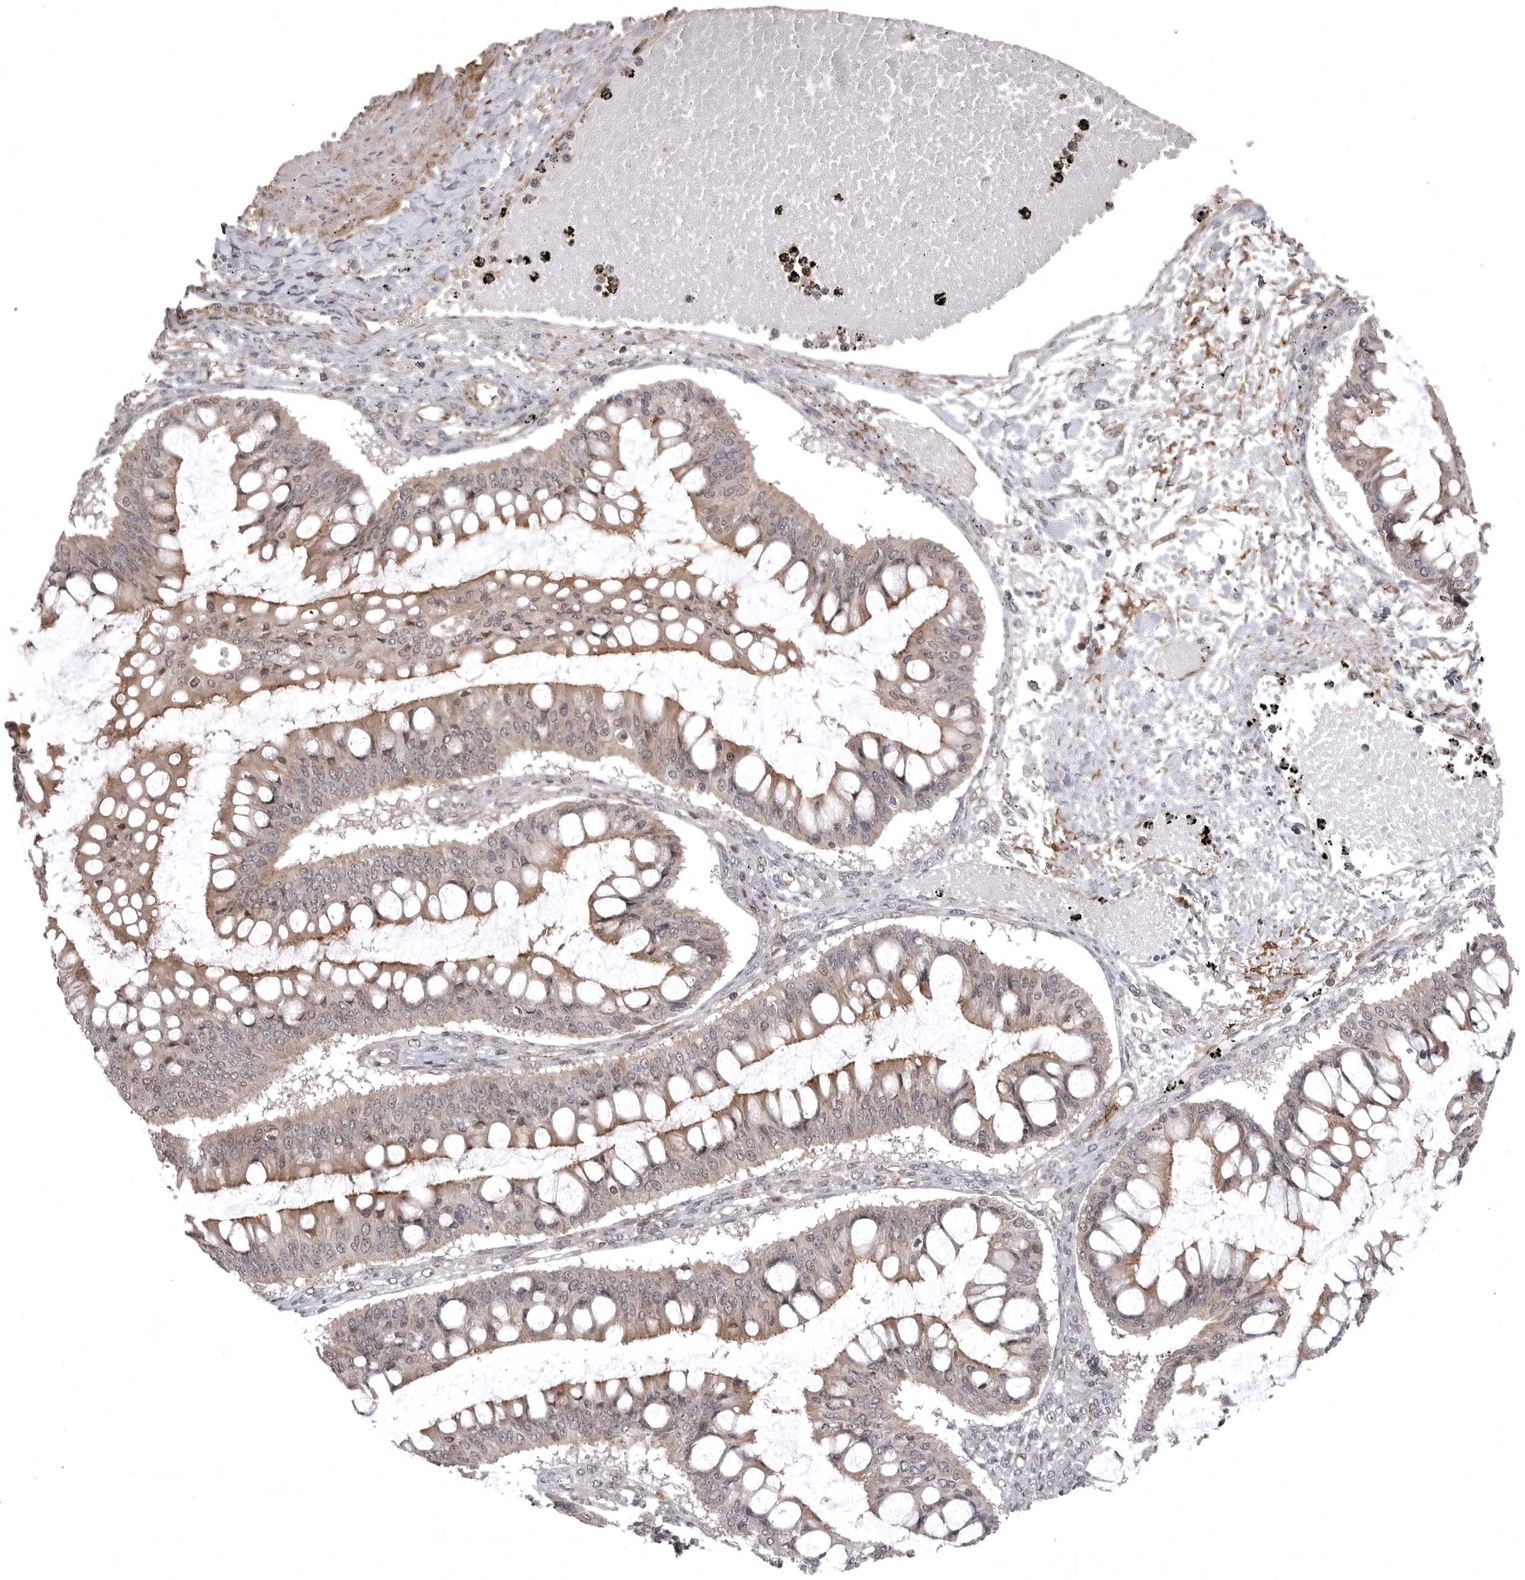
{"staining": {"intensity": "moderate", "quantity": "<25%", "location": "cytoplasmic/membranous"}, "tissue": "ovarian cancer", "cell_type": "Tumor cells", "image_type": "cancer", "snomed": [{"axis": "morphology", "description": "Cystadenocarcinoma, mucinous, NOS"}, {"axis": "topography", "description": "Ovary"}], "caption": "A high-resolution histopathology image shows immunohistochemistry (IHC) staining of ovarian cancer (mucinous cystadenocarcinoma), which exhibits moderate cytoplasmic/membranous staining in about <25% of tumor cells.", "gene": "SORBS1", "patient": {"sex": "female", "age": 73}}